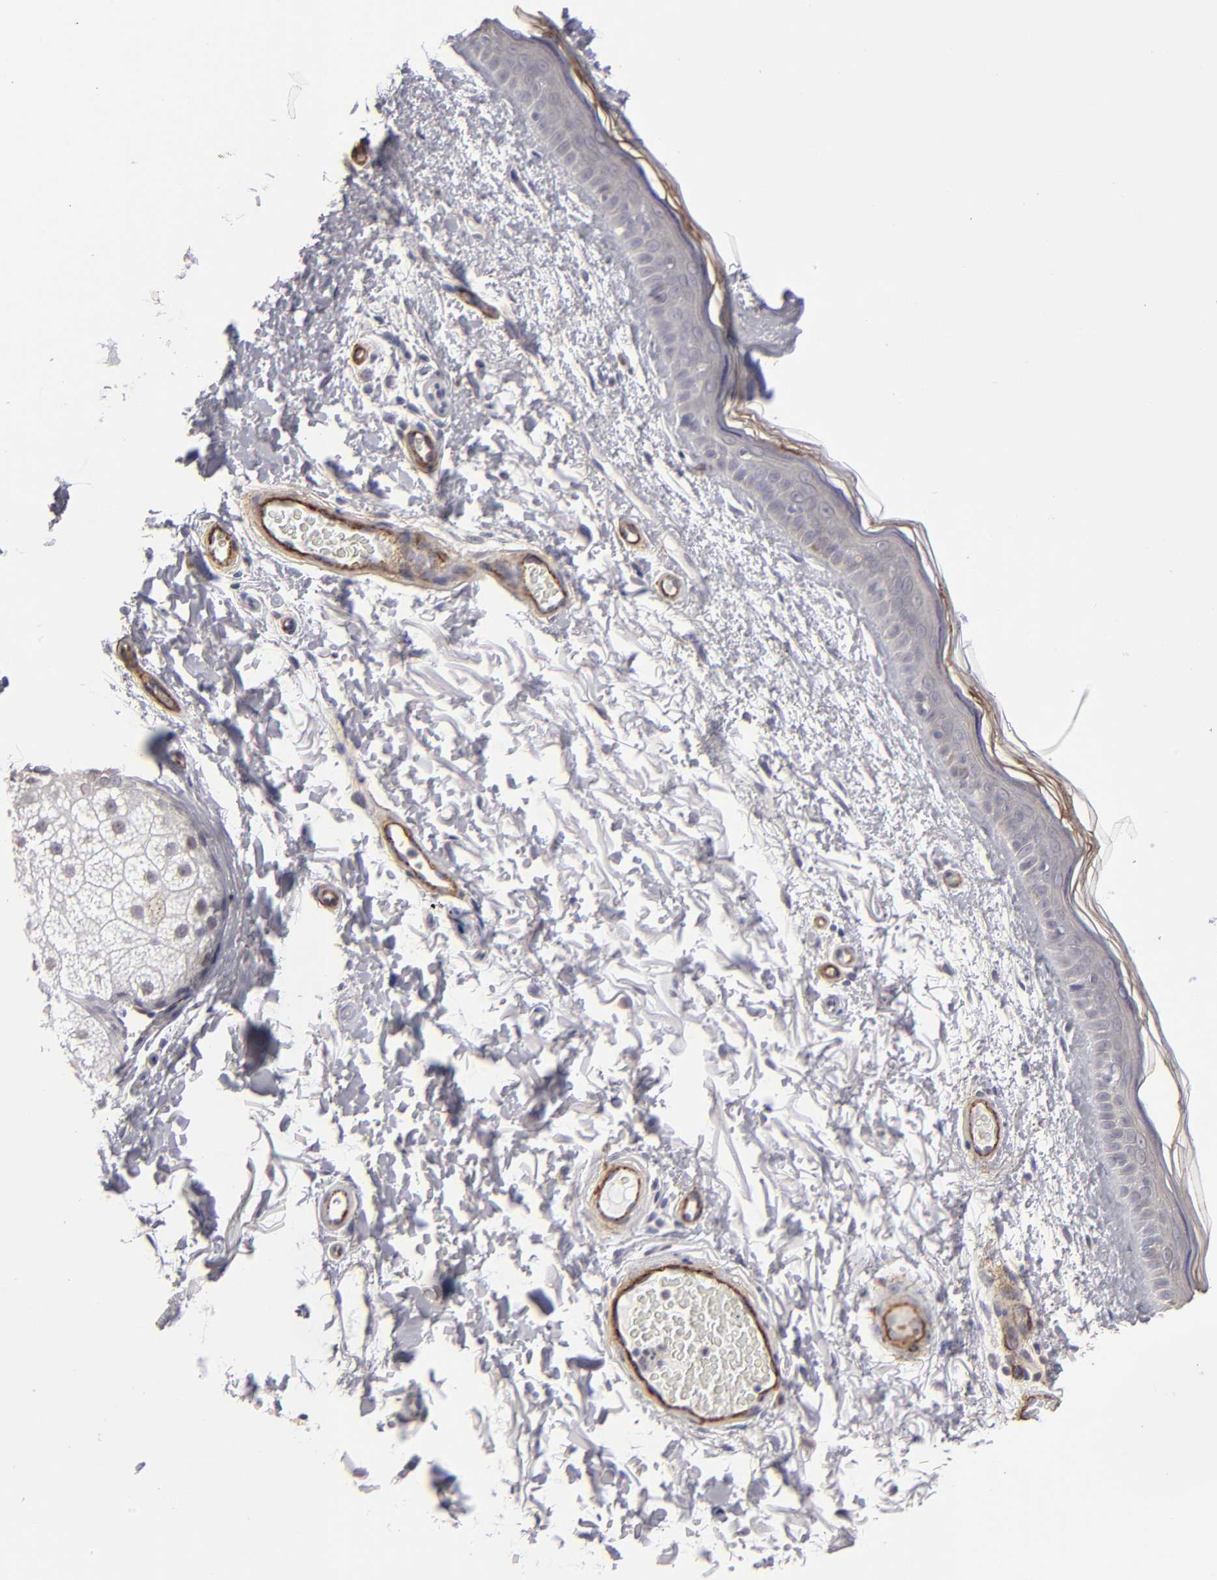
{"staining": {"intensity": "negative", "quantity": "none", "location": "none"}, "tissue": "skin", "cell_type": "Fibroblasts", "image_type": "normal", "snomed": [{"axis": "morphology", "description": "Normal tissue, NOS"}, {"axis": "topography", "description": "Skin"}], "caption": "Immunohistochemical staining of unremarkable human skin displays no significant staining in fibroblasts. (Immunohistochemistry (ihc), brightfield microscopy, high magnification).", "gene": "ZNF175", "patient": {"sex": "male", "age": 63}}